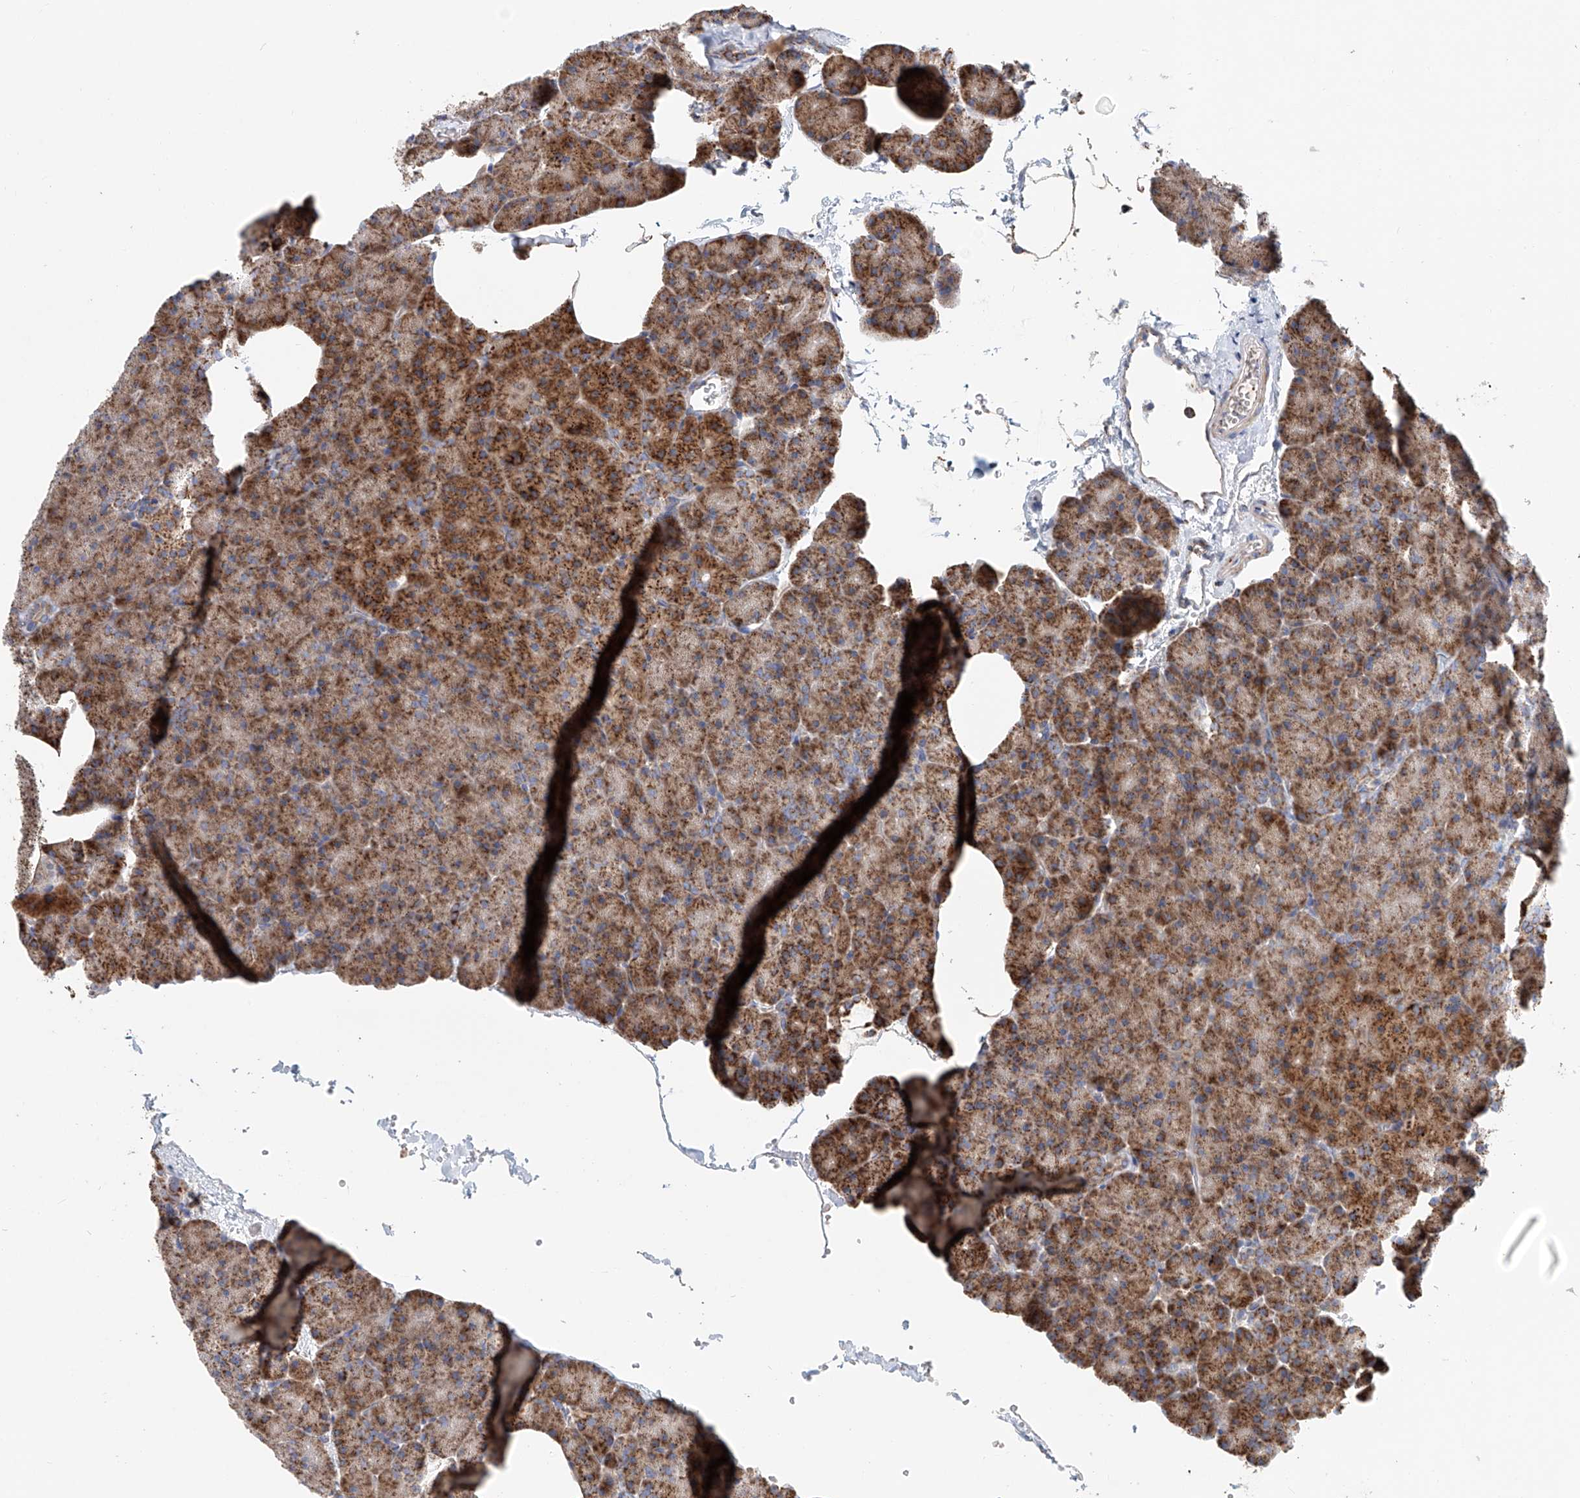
{"staining": {"intensity": "moderate", "quantity": ">75%", "location": "cytoplasmic/membranous"}, "tissue": "pancreas", "cell_type": "Exocrine glandular cells", "image_type": "normal", "snomed": [{"axis": "morphology", "description": "Normal tissue, NOS"}, {"axis": "morphology", "description": "Carcinoid, malignant, NOS"}, {"axis": "topography", "description": "Pancreas"}], "caption": "High-power microscopy captured an IHC micrograph of benign pancreas, revealing moderate cytoplasmic/membranous positivity in approximately >75% of exocrine glandular cells. (DAB (3,3'-diaminobenzidine) = brown stain, brightfield microscopy at high magnification).", "gene": "MCL1", "patient": {"sex": "female", "age": 35}}